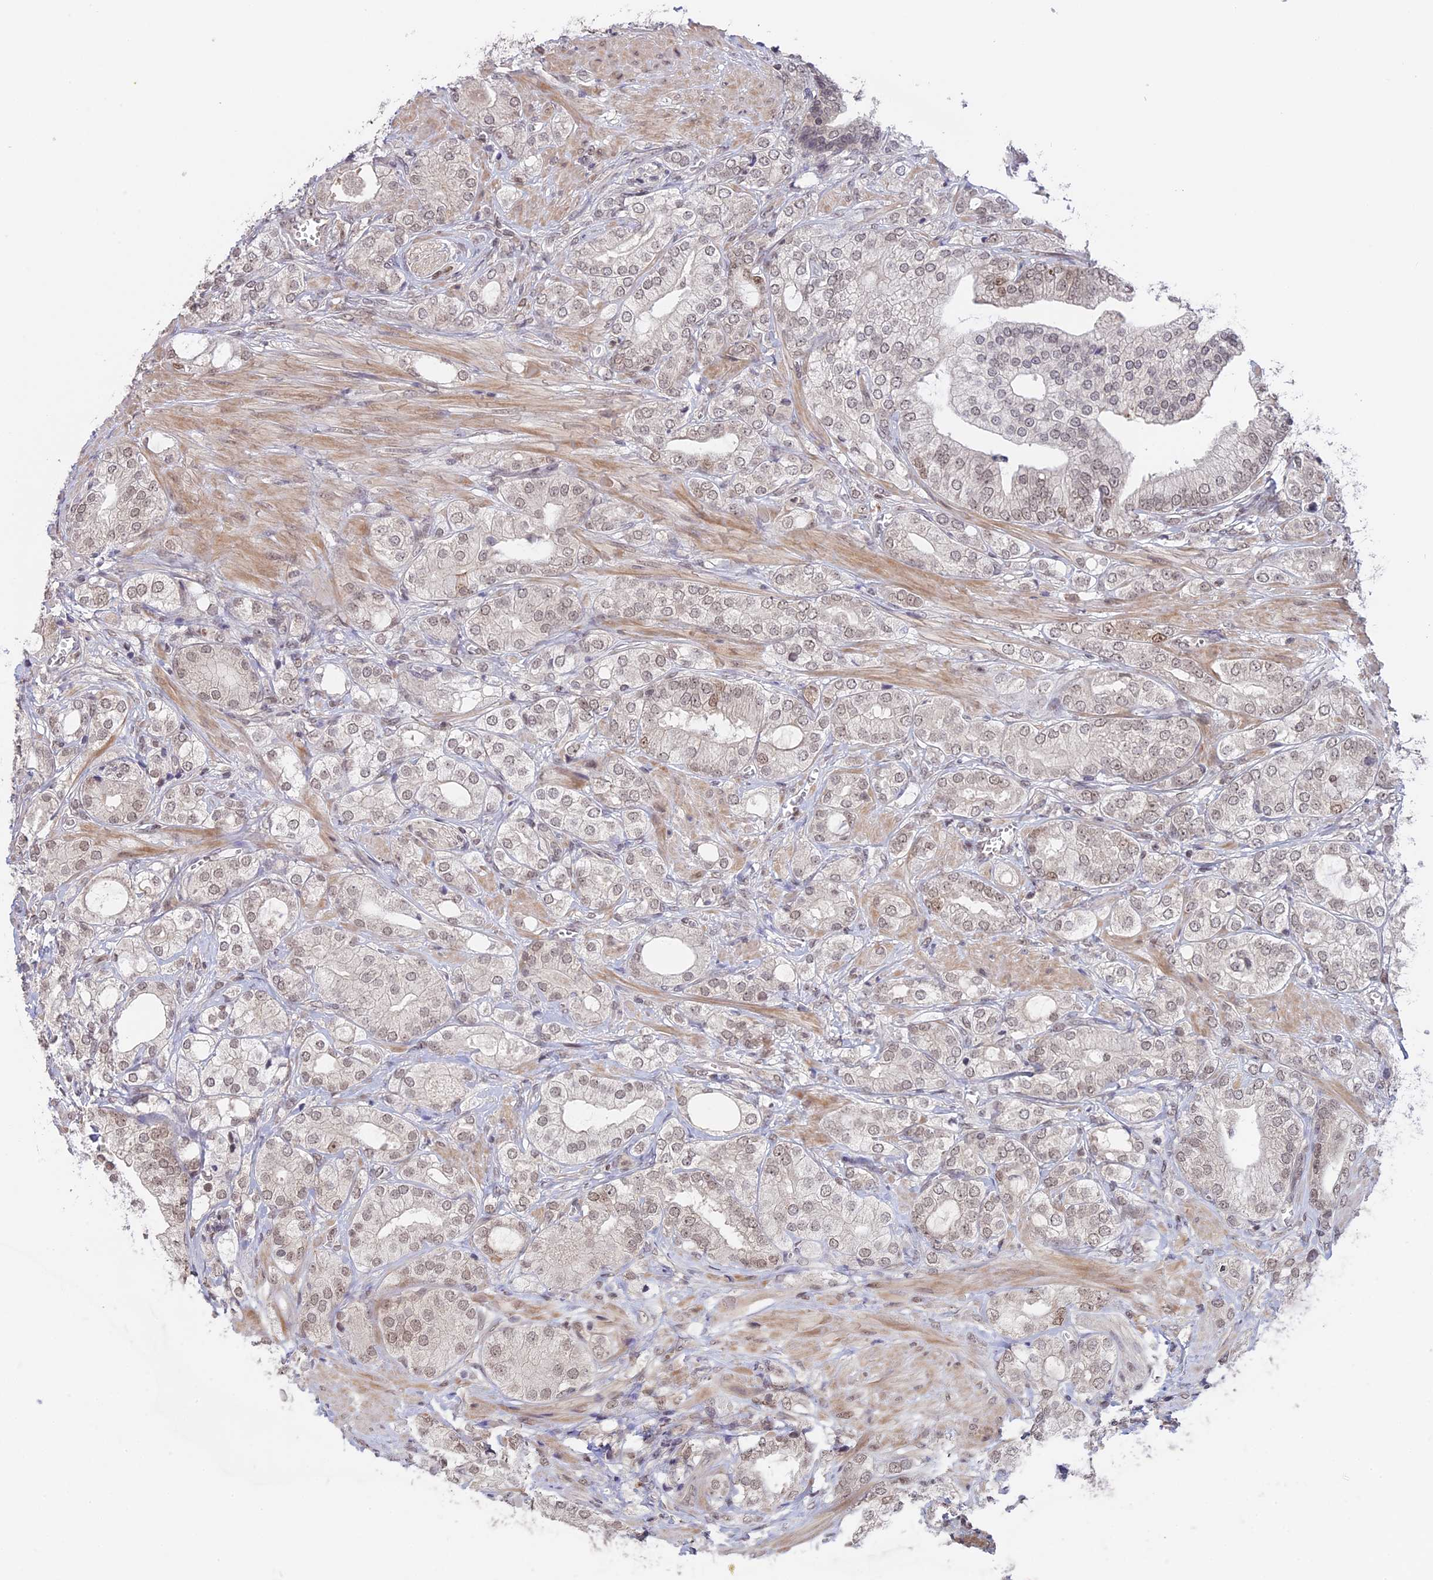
{"staining": {"intensity": "weak", "quantity": "25%-75%", "location": "nuclear"}, "tissue": "prostate cancer", "cell_type": "Tumor cells", "image_type": "cancer", "snomed": [{"axis": "morphology", "description": "Adenocarcinoma, High grade"}, {"axis": "topography", "description": "Prostate"}], "caption": "Human prostate high-grade adenocarcinoma stained for a protein (brown) shows weak nuclear positive expression in approximately 25%-75% of tumor cells.", "gene": "RFC5", "patient": {"sex": "male", "age": 50}}